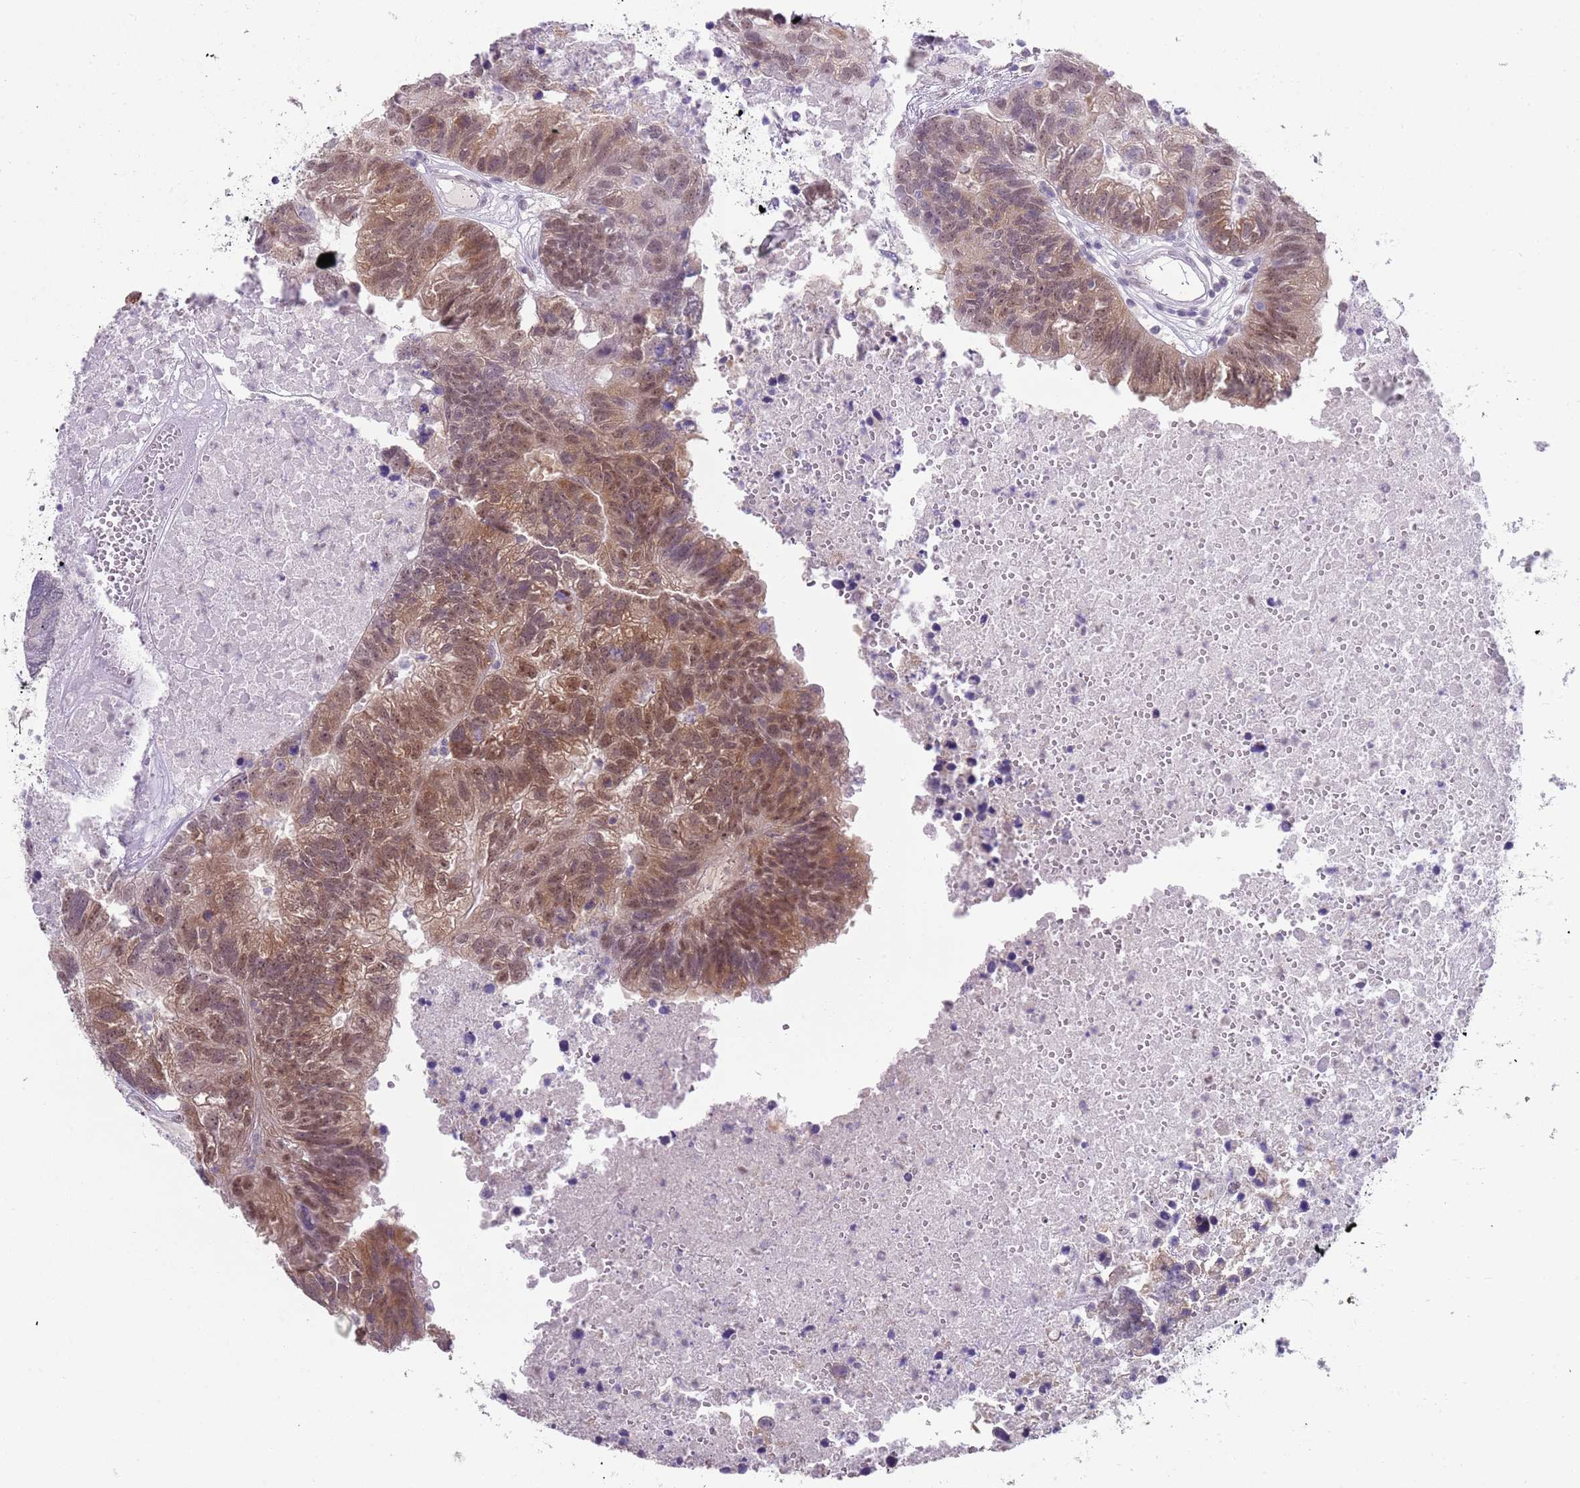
{"staining": {"intensity": "moderate", "quantity": ">75%", "location": "cytoplasmic/membranous,nuclear"}, "tissue": "colorectal cancer", "cell_type": "Tumor cells", "image_type": "cancer", "snomed": [{"axis": "morphology", "description": "Adenocarcinoma, NOS"}, {"axis": "topography", "description": "Colon"}], "caption": "Immunohistochemistry micrograph of neoplastic tissue: adenocarcinoma (colorectal) stained using IHC shows medium levels of moderate protein expression localized specifically in the cytoplasmic/membranous and nuclear of tumor cells, appearing as a cytoplasmic/membranous and nuclear brown color.", "gene": "SEPHS2", "patient": {"sex": "female", "age": 48}}